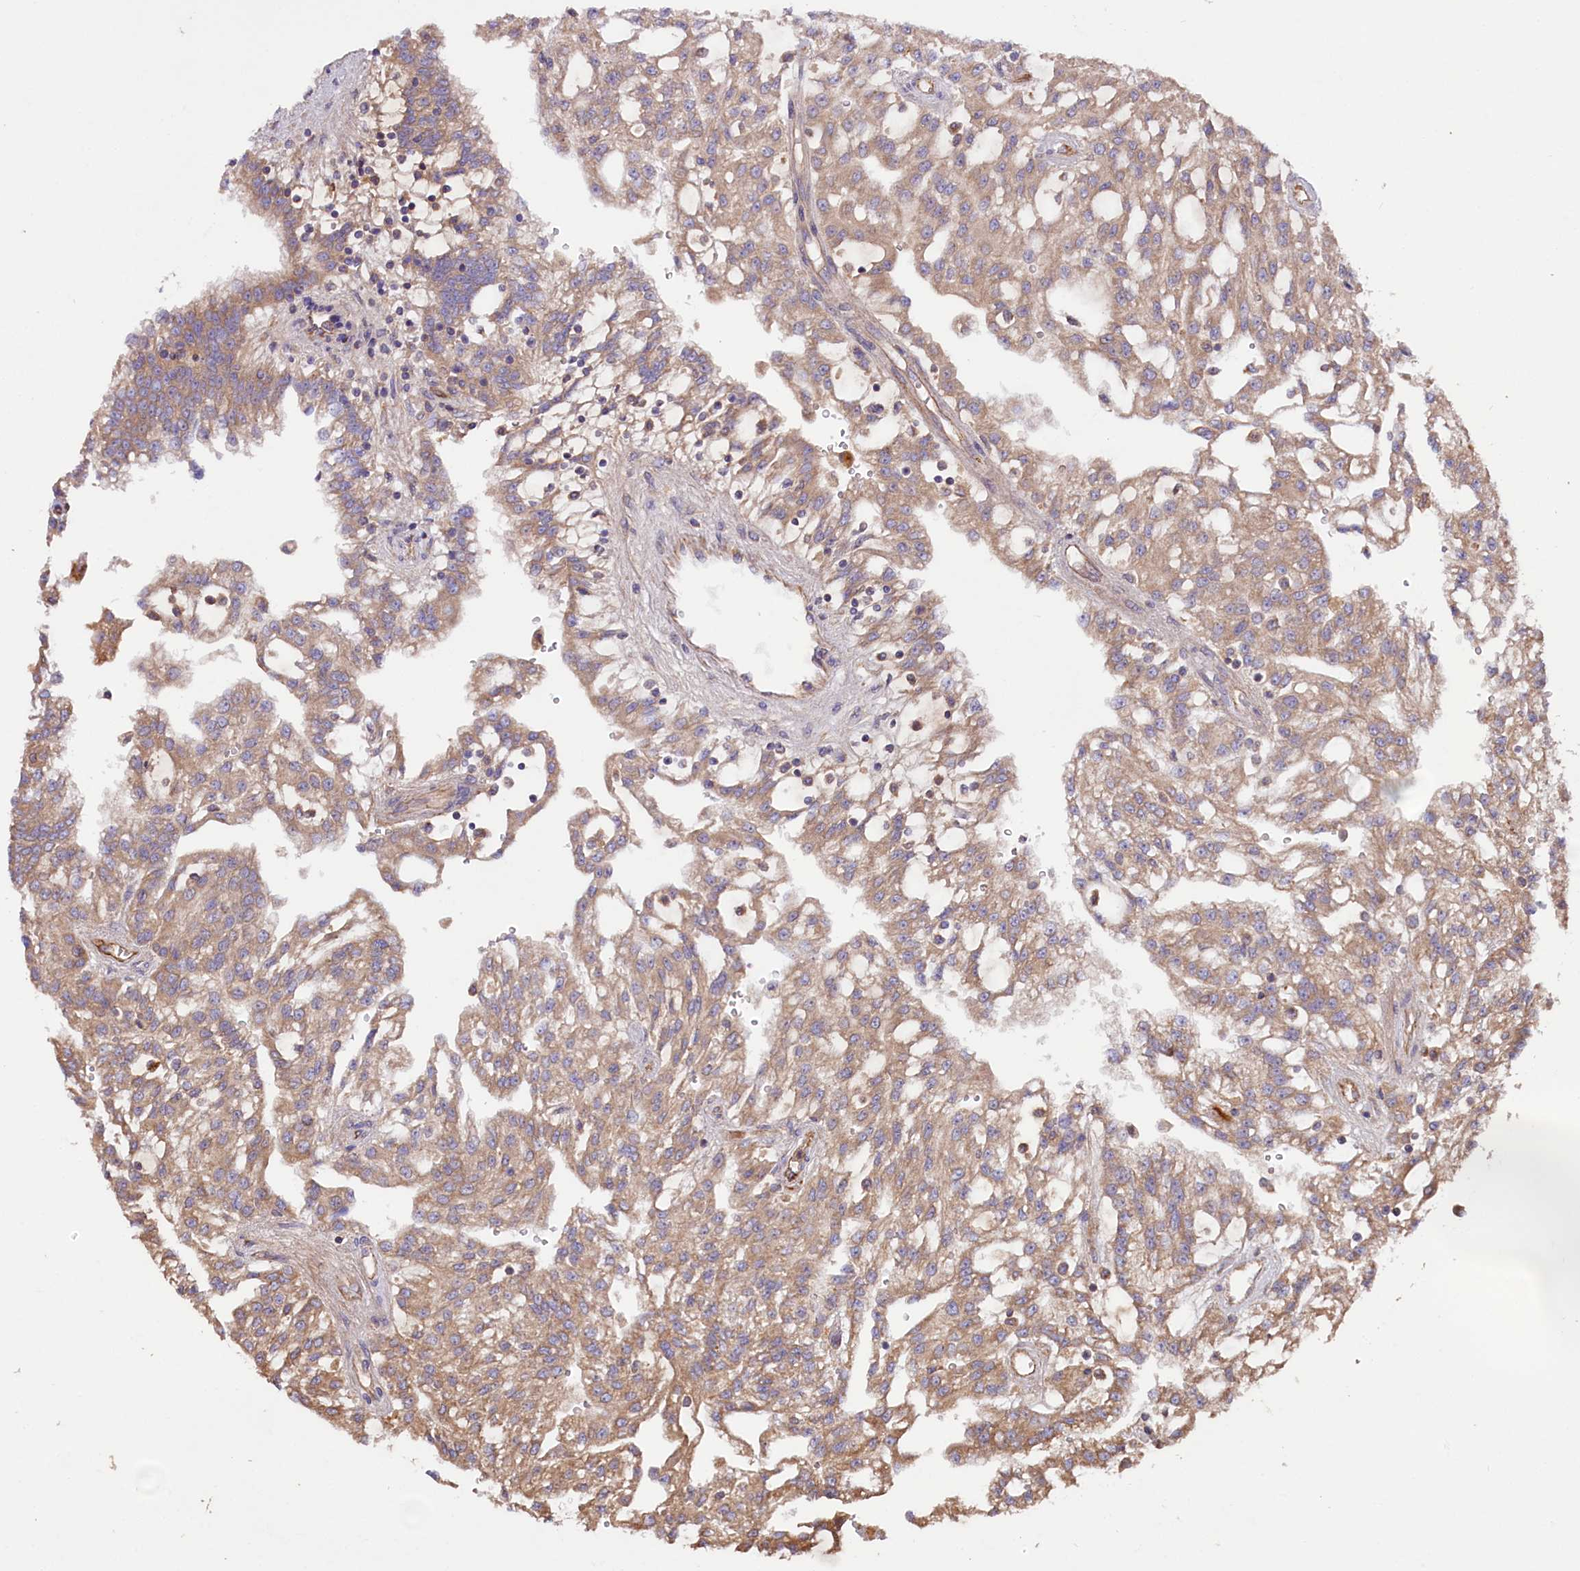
{"staining": {"intensity": "weak", "quantity": ">75%", "location": "cytoplasmic/membranous"}, "tissue": "renal cancer", "cell_type": "Tumor cells", "image_type": "cancer", "snomed": [{"axis": "morphology", "description": "Adenocarcinoma, NOS"}, {"axis": "topography", "description": "Kidney"}], "caption": "Protein staining displays weak cytoplasmic/membranous staining in about >75% of tumor cells in adenocarcinoma (renal). (DAB (3,3'-diaminobenzidine) IHC, brown staining for protein, blue staining for nuclei).", "gene": "CEP295", "patient": {"sex": "male", "age": 63}}